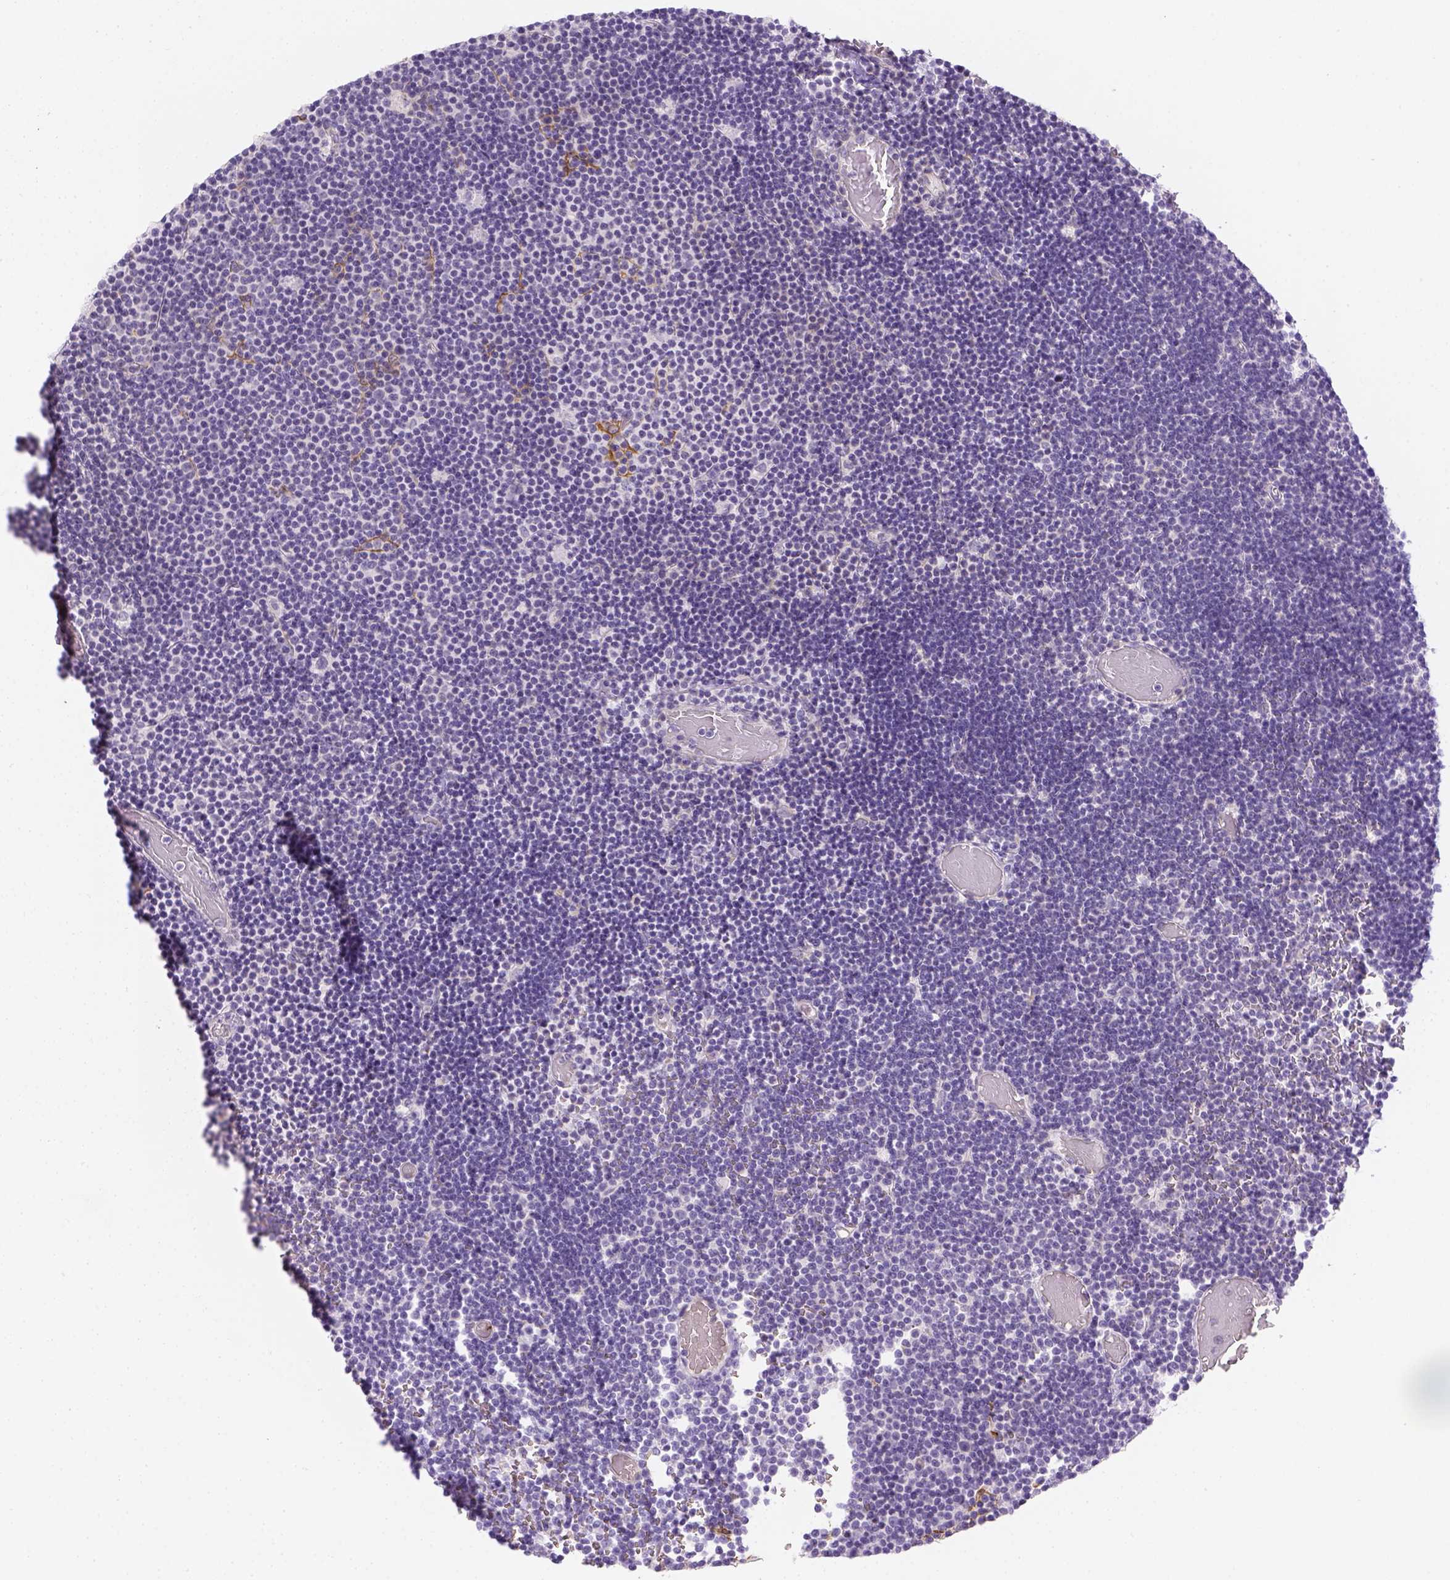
{"staining": {"intensity": "negative", "quantity": "none", "location": "none"}, "tissue": "lymphoma", "cell_type": "Tumor cells", "image_type": "cancer", "snomed": [{"axis": "morphology", "description": "Malignant lymphoma, non-Hodgkin's type, Low grade"}, {"axis": "topography", "description": "Brain"}], "caption": "Lymphoma was stained to show a protein in brown. There is no significant positivity in tumor cells.", "gene": "CACNB1", "patient": {"sex": "female", "age": 66}}